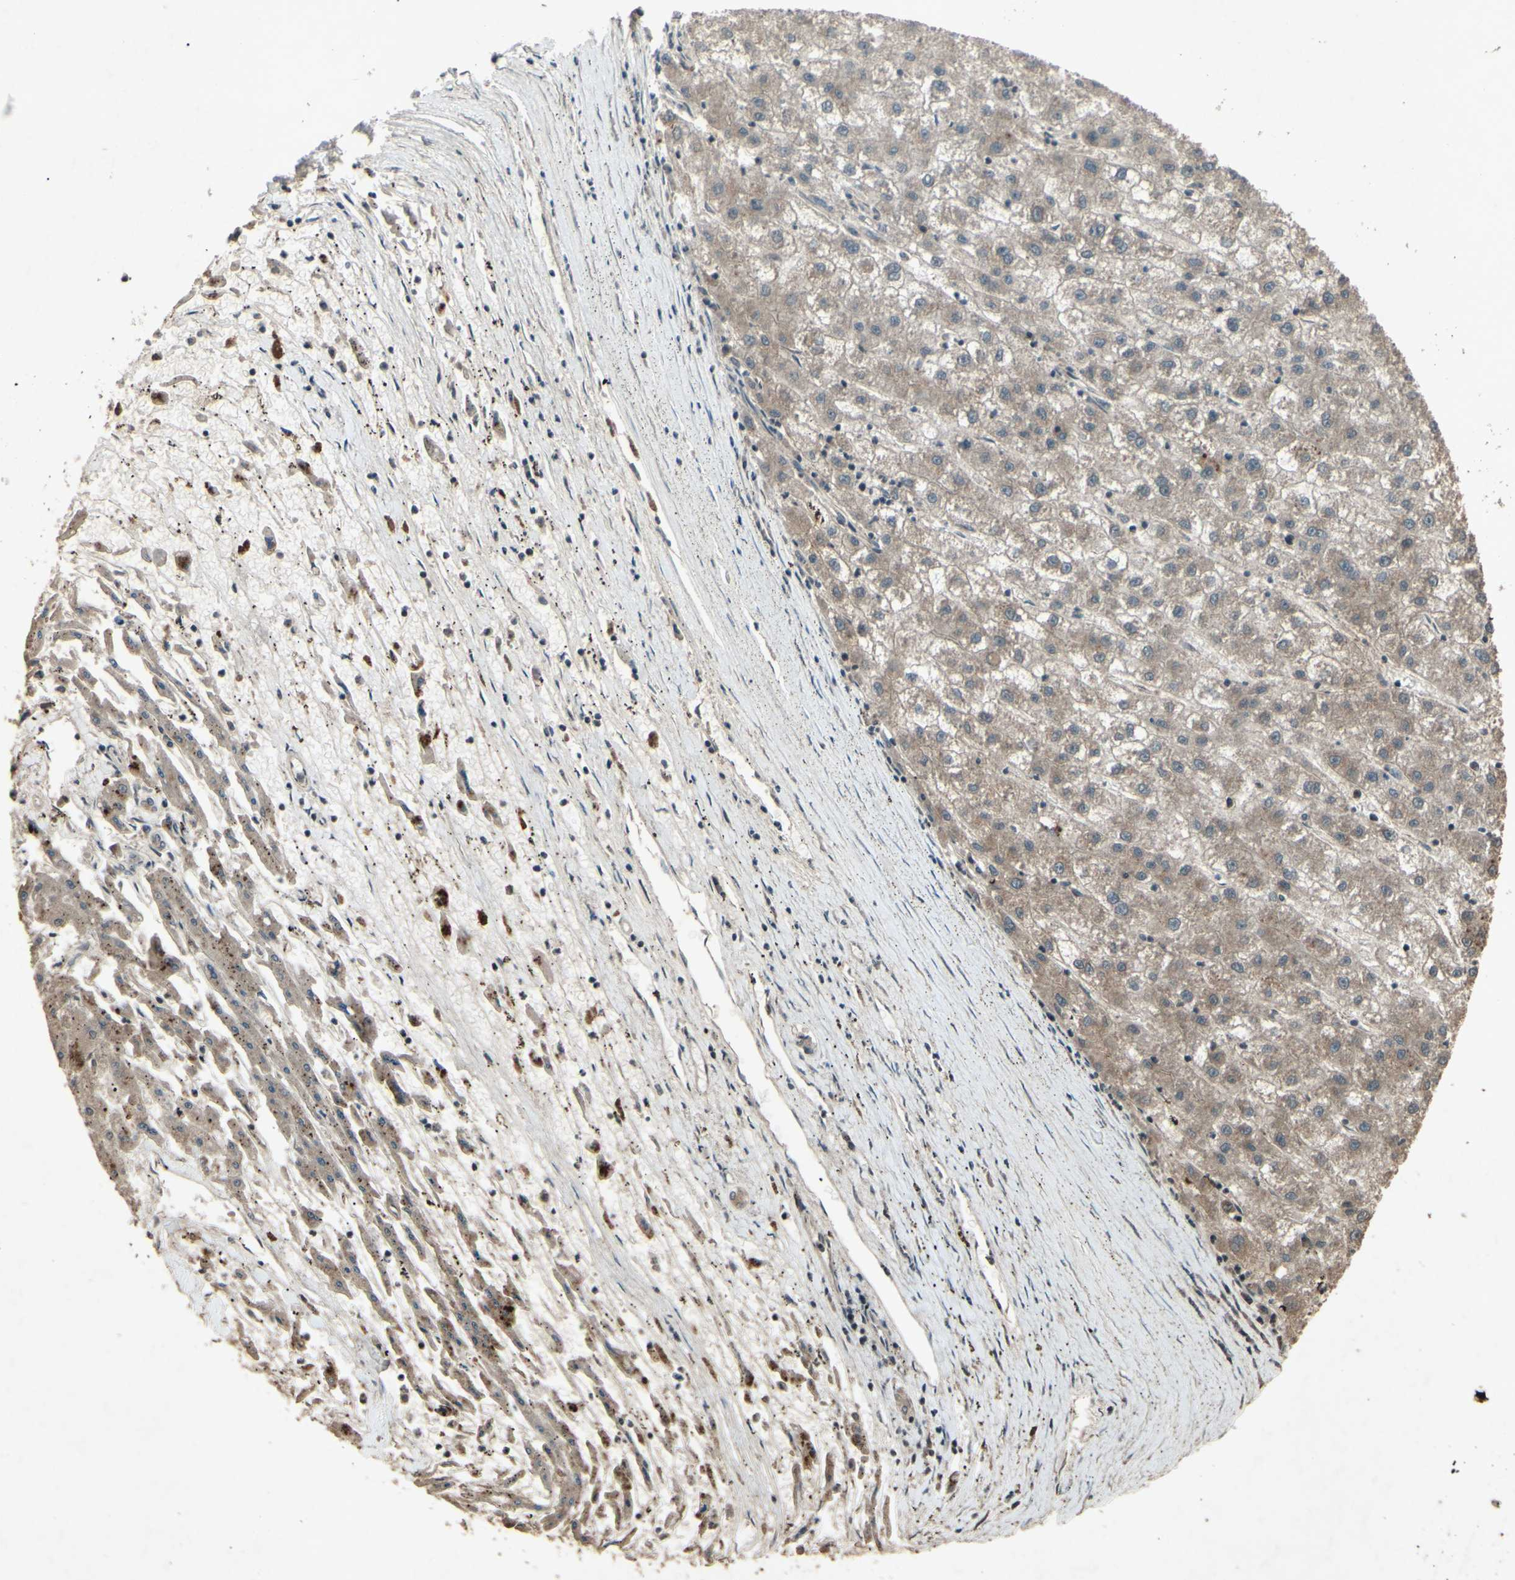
{"staining": {"intensity": "weak", "quantity": ">75%", "location": "cytoplasmic/membranous"}, "tissue": "liver cancer", "cell_type": "Tumor cells", "image_type": "cancer", "snomed": [{"axis": "morphology", "description": "Carcinoma, Hepatocellular, NOS"}, {"axis": "topography", "description": "Liver"}], "caption": "About >75% of tumor cells in human liver cancer reveal weak cytoplasmic/membranous protein positivity as visualized by brown immunohistochemical staining.", "gene": "AP1G1", "patient": {"sex": "male", "age": 72}}